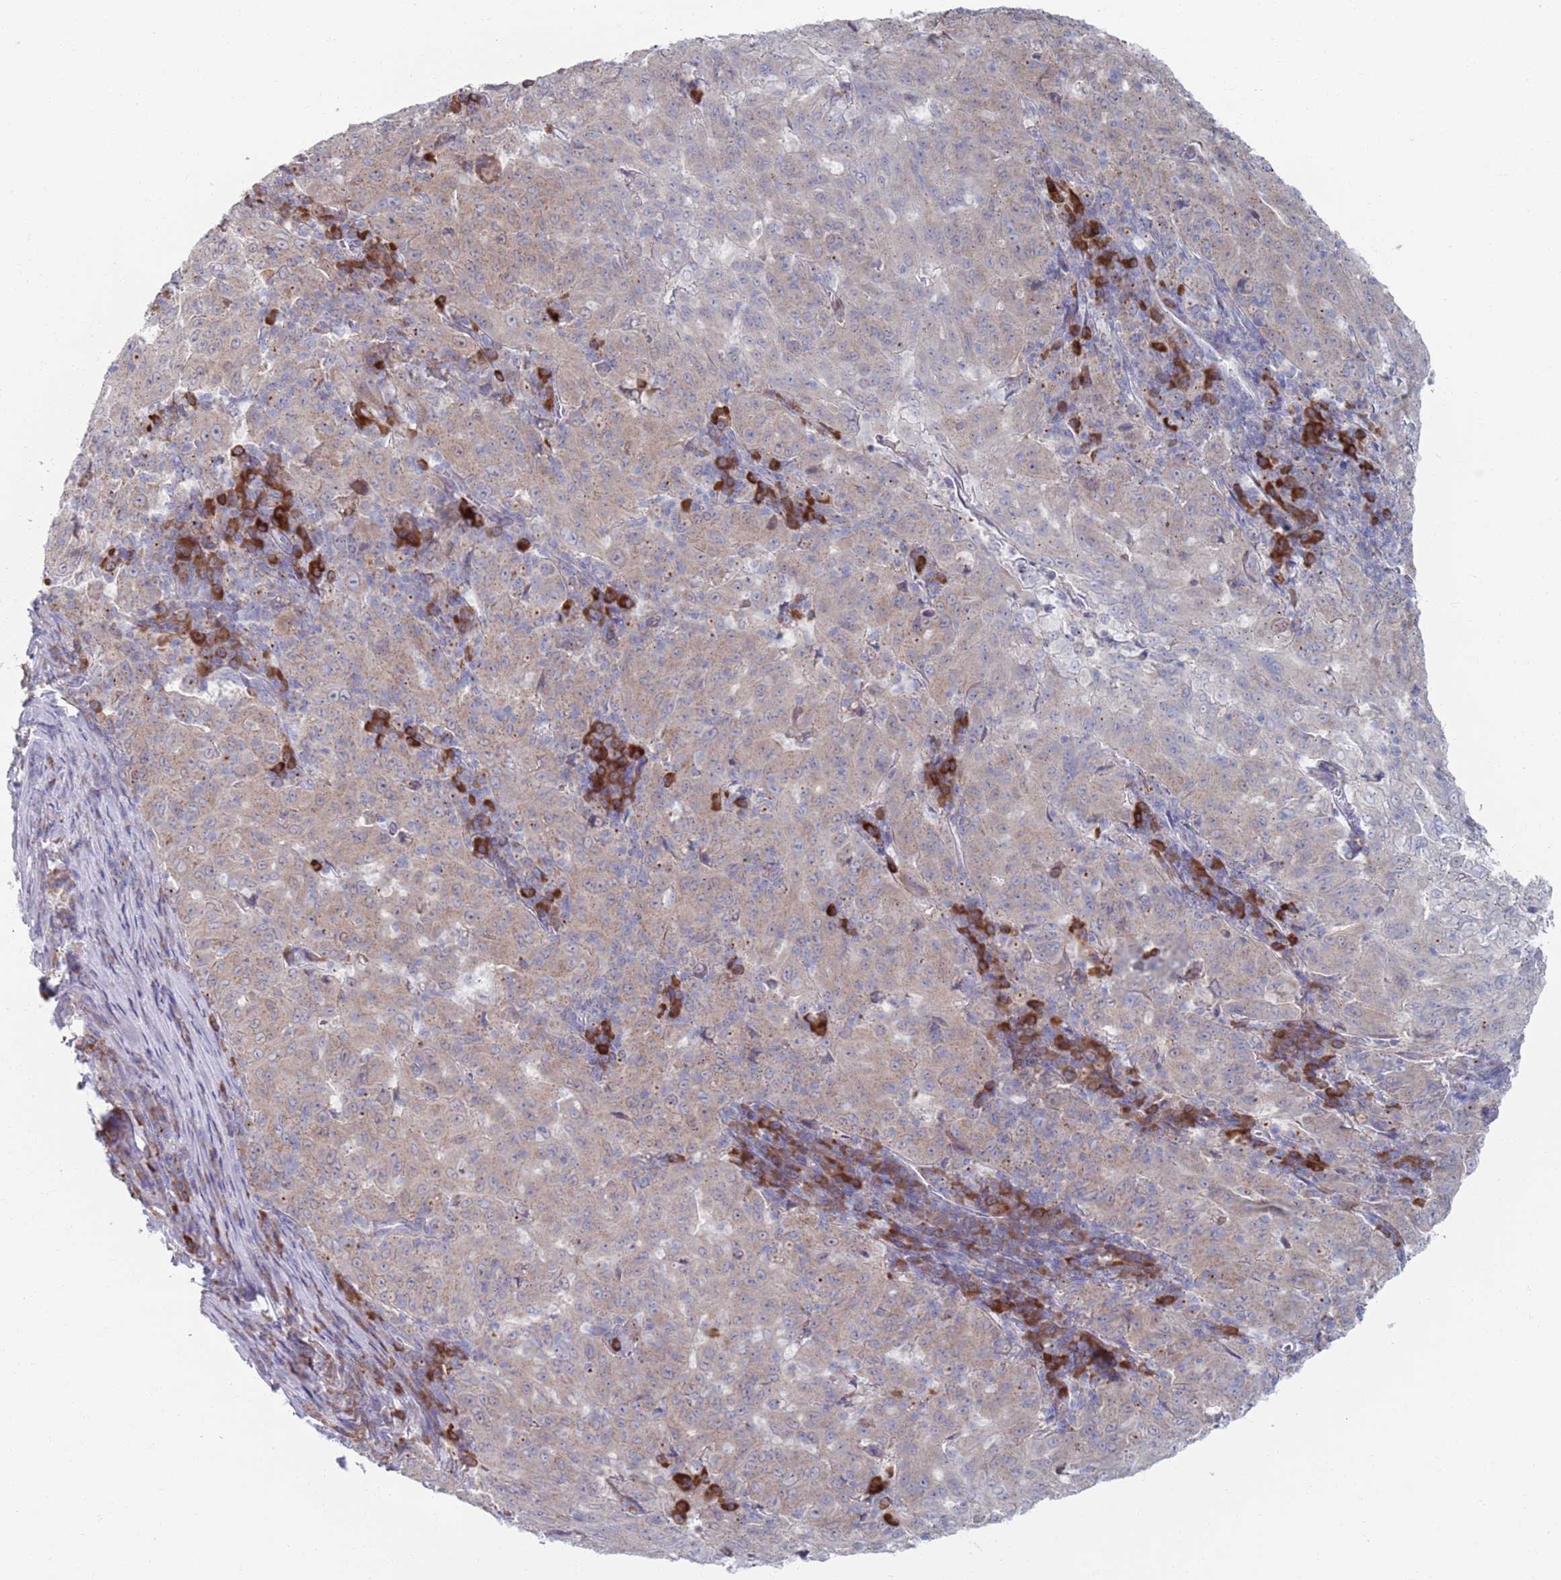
{"staining": {"intensity": "weak", "quantity": "25%-75%", "location": "cytoplasmic/membranous"}, "tissue": "pancreatic cancer", "cell_type": "Tumor cells", "image_type": "cancer", "snomed": [{"axis": "morphology", "description": "Adenocarcinoma, NOS"}, {"axis": "topography", "description": "Pancreas"}], "caption": "A histopathology image of pancreatic cancer stained for a protein reveals weak cytoplasmic/membranous brown staining in tumor cells.", "gene": "MAT1A", "patient": {"sex": "male", "age": 63}}